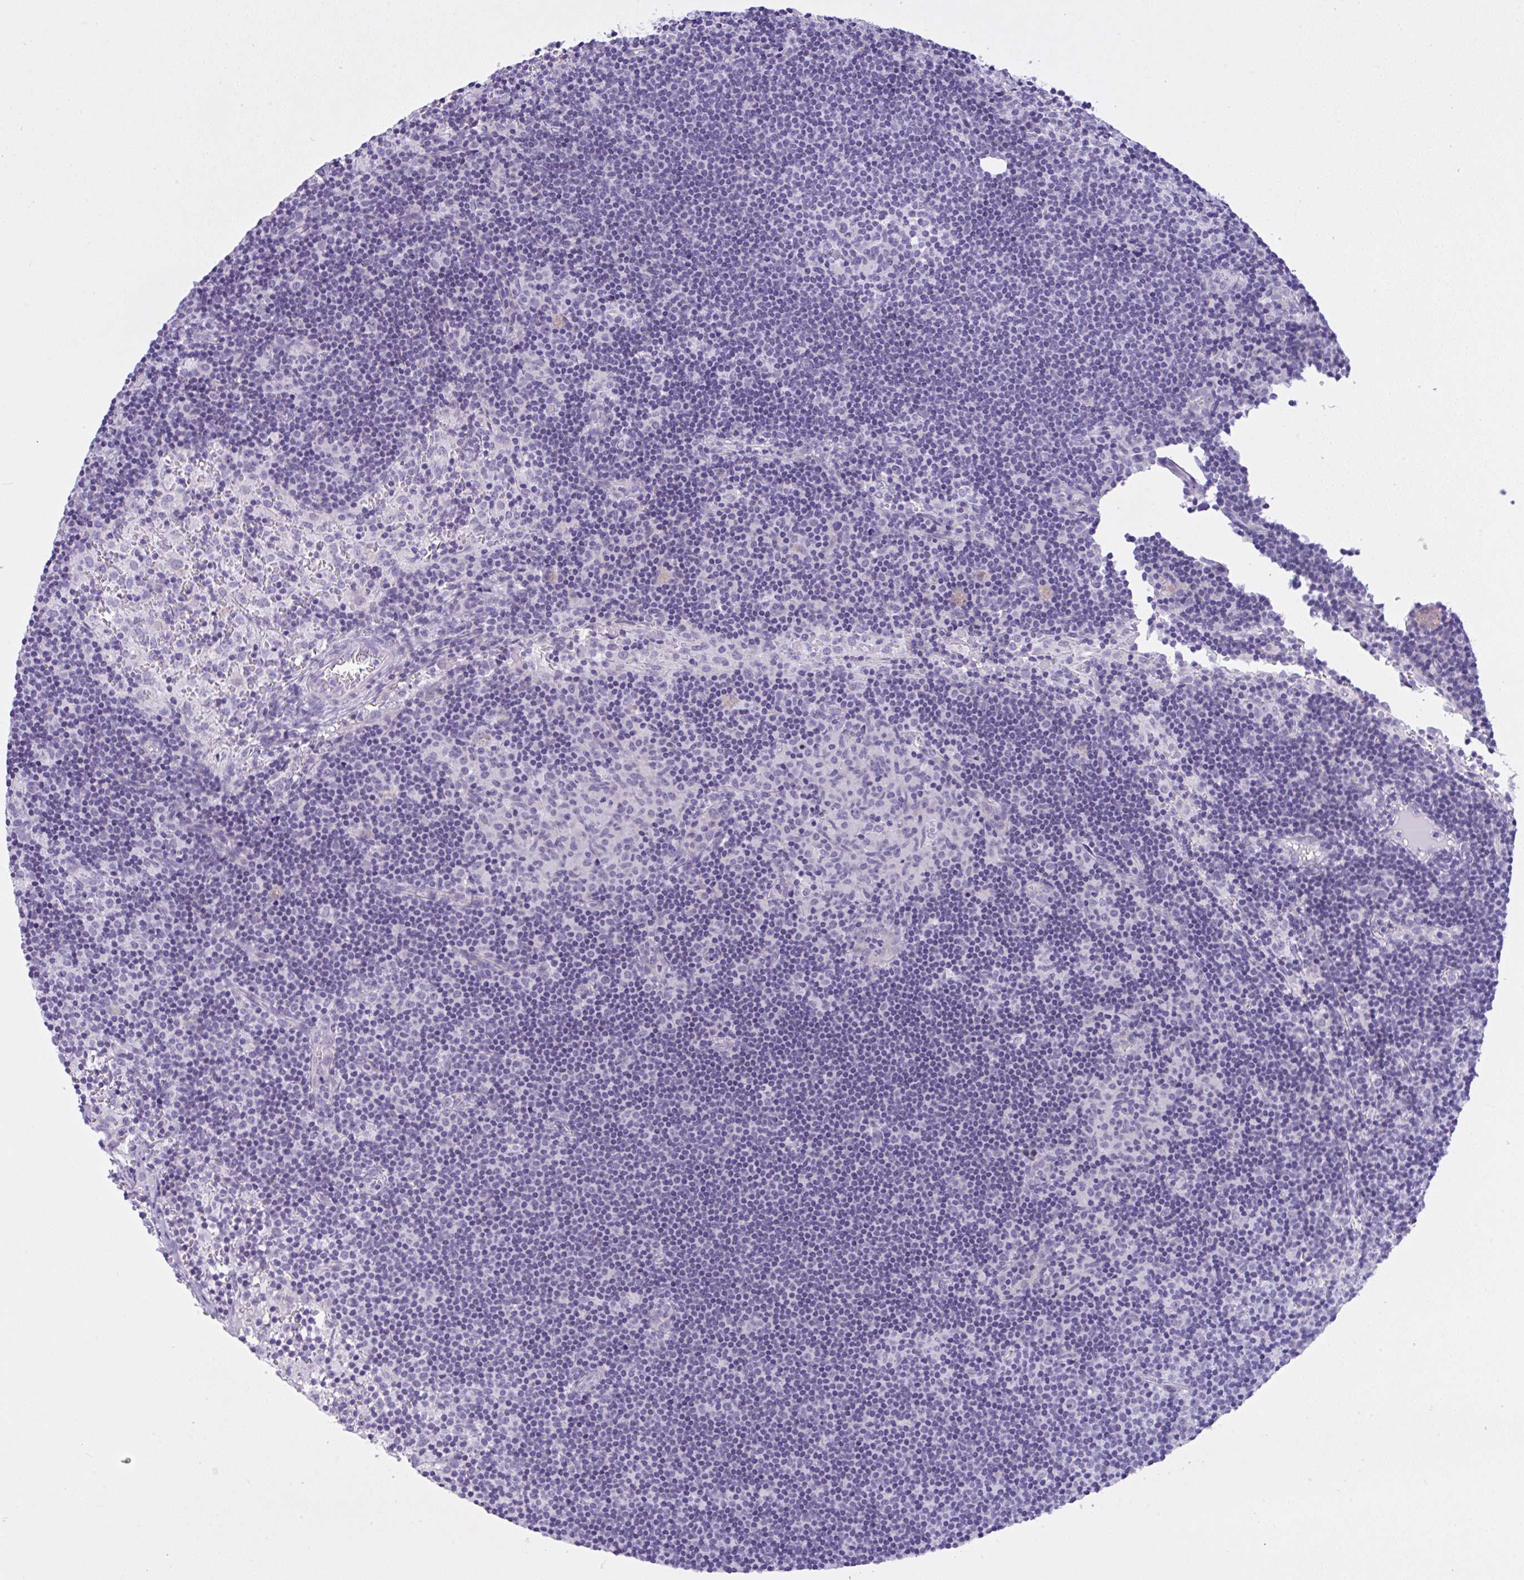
{"staining": {"intensity": "negative", "quantity": "none", "location": "none"}, "tissue": "lymph node", "cell_type": "Germinal center cells", "image_type": "normal", "snomed": [{"axis": "morphology", "description": "Normal tissue, NOS"}, {"axis": "topography", "description": "Lymph node"}], "caption": "High power microscopy micrograph of an immunohistochemistry (IHC) photomicrograph of normal lymph node, revealing no significant positivity in germinal center cells.", "gene": "YBX2", "patient": {"sex": "female", "age": 45}}